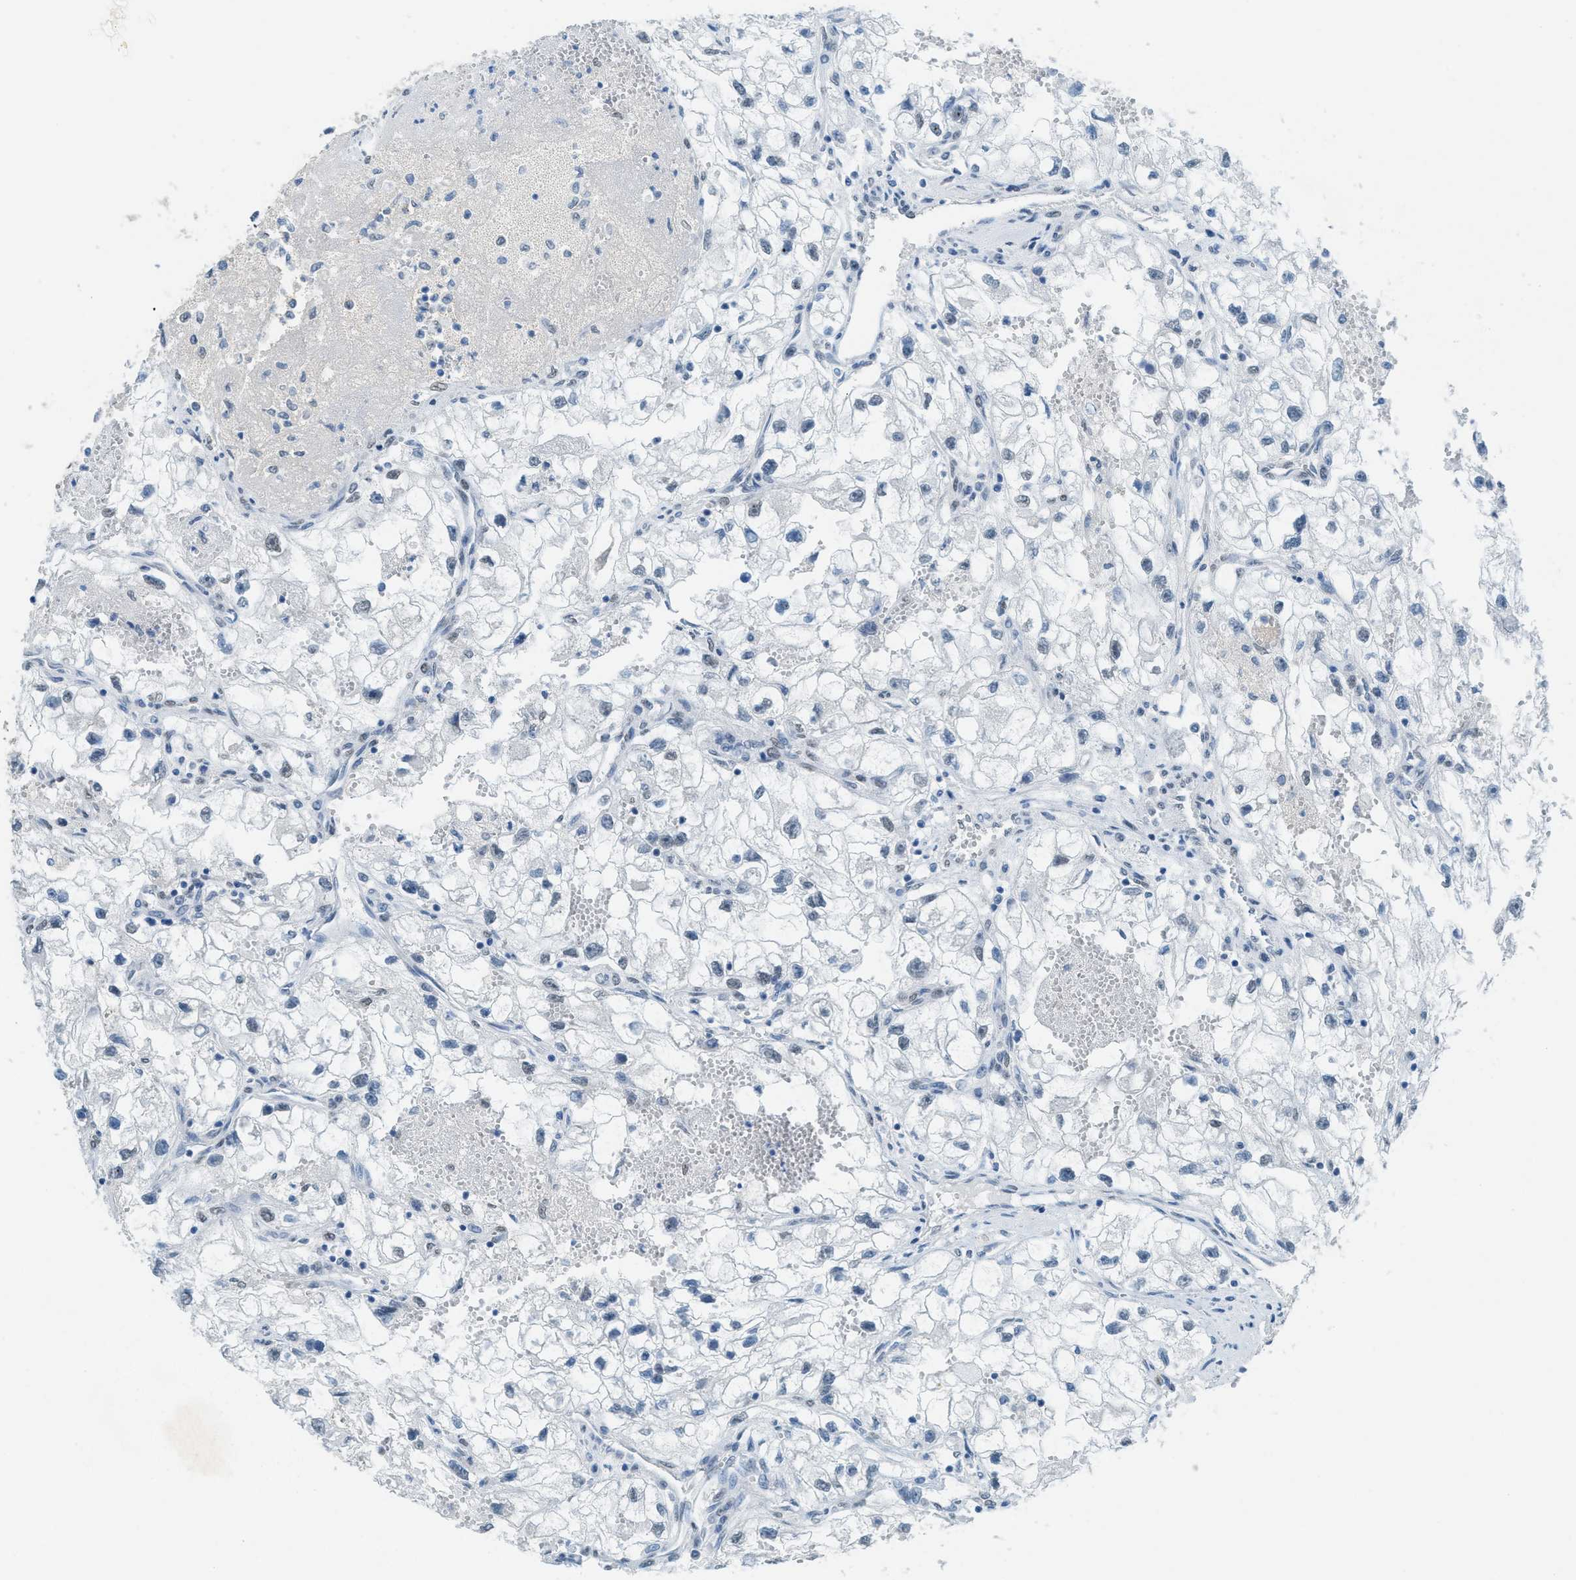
{"staining": {"intensity": "negative", "quantity": "none", "location": "none"}, "tissue": "renal cancer", "cell_type": "Tumor cells", "image_type": "cancer", "snomed": [{"axis": "morphology", "description": "Adenocarcinoma, NOS"}, {"axis": "topography", "description": "Kidney"}], "caption": "Immunohistochemistry (IHC) of adenocarcinoma (renal) displays no staining in tumor cells. (DAB IHC with hematoxylin counter stain).", "gene": "TTC13", "patient": {"sex": "female", "age": 70}}